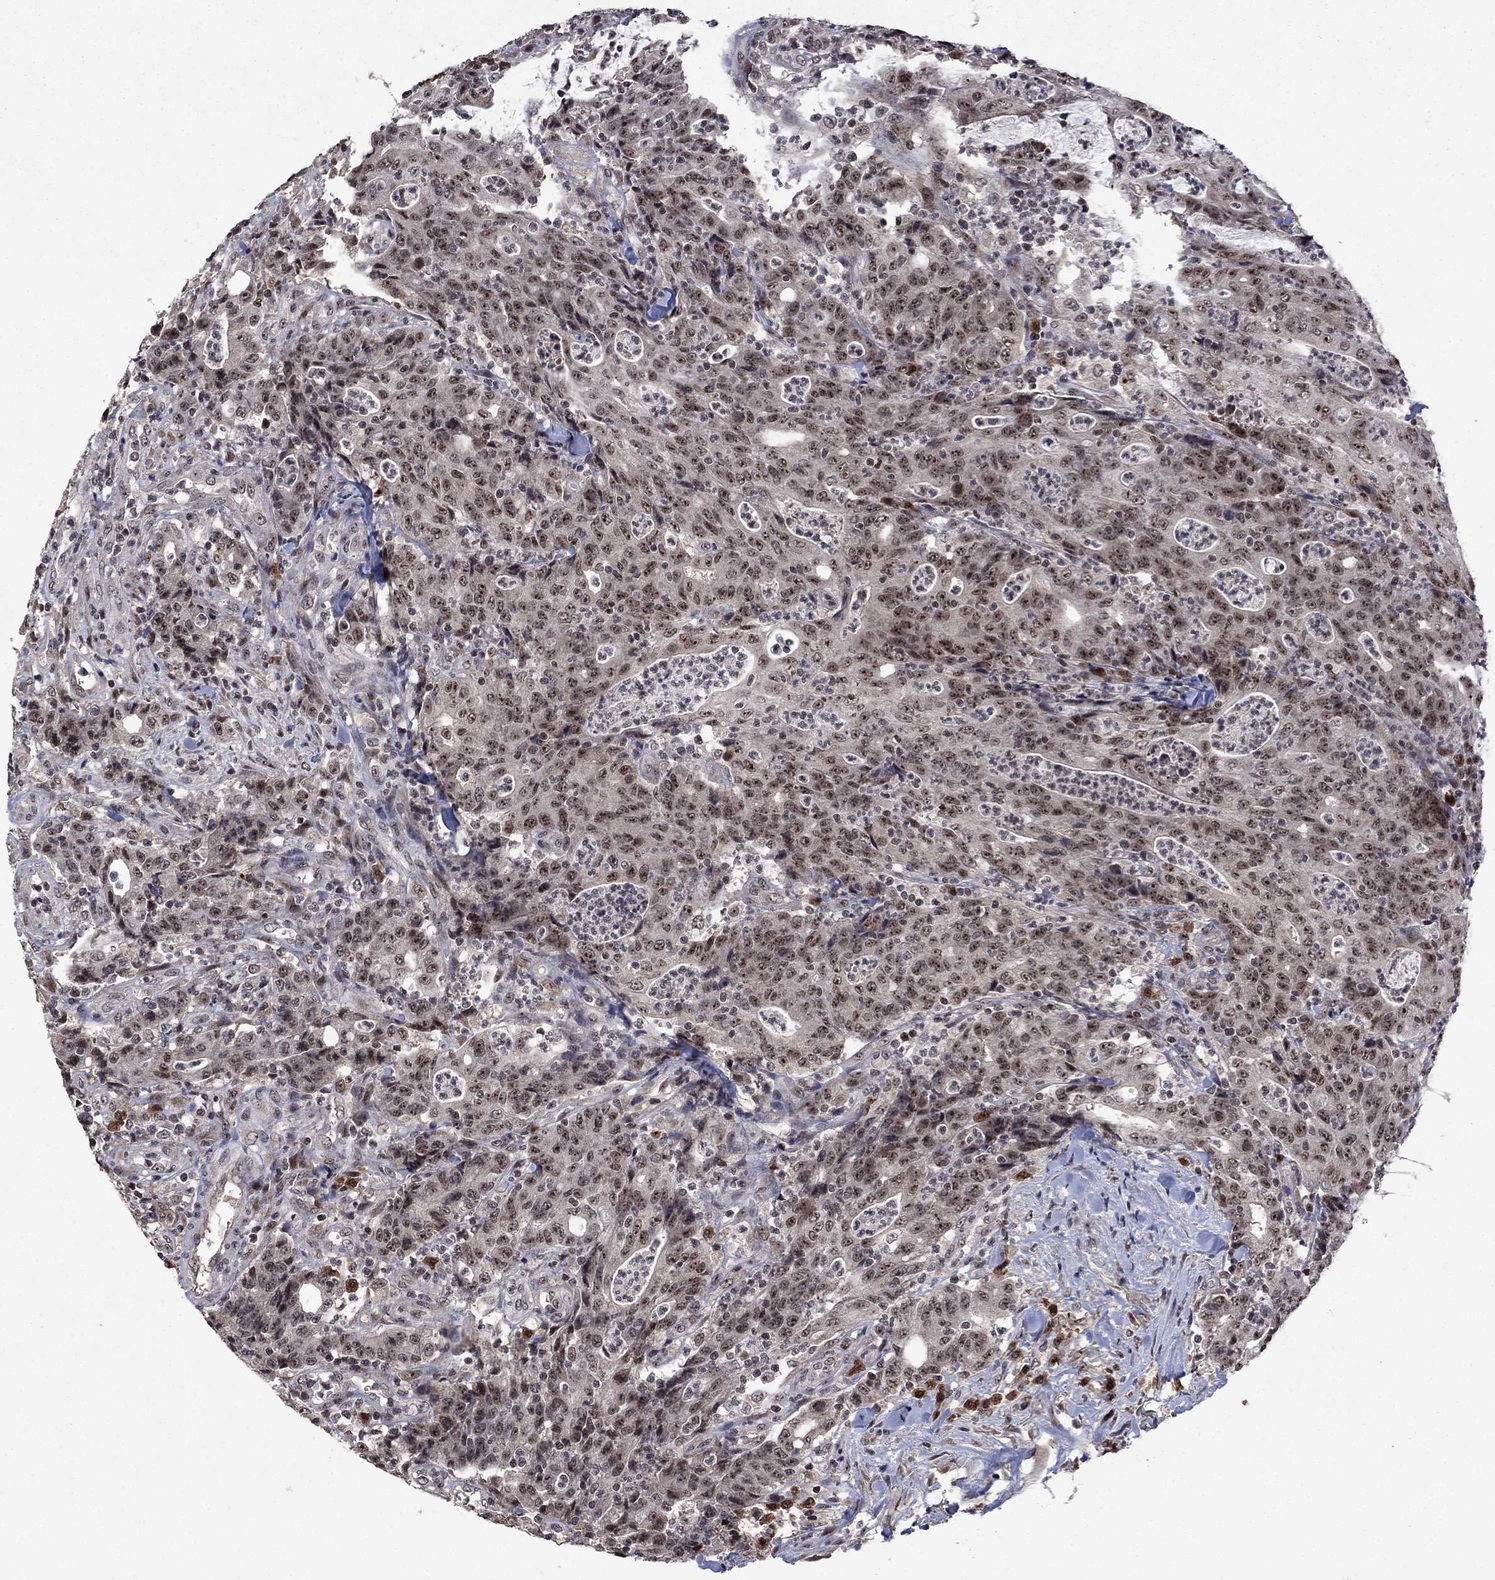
{"staining": {"intensity": "strong", "quantity": "25%-75%", "location": "nuclear"}, "tissue": "colorectal cancer", "cell_type": "Tumor cells", "image_type": "cancer", "snomed": [{"axis": "morphology", "description": "Adenocarcinoma, NOS"}, {"axis": "topography", "description": "Colon"}], "caption": "Brown immunohistochemical staining in human colorectal adenocarcinoma displays strong nuclear positivity in approximately 25%-75% of tumor cells. Using DAB (brown) and hematoxylin (blue) stains, captured at high magnification using brightfield microscopy.", "gene": "FBL", "patient": {"sex": "male", "age": 70}}